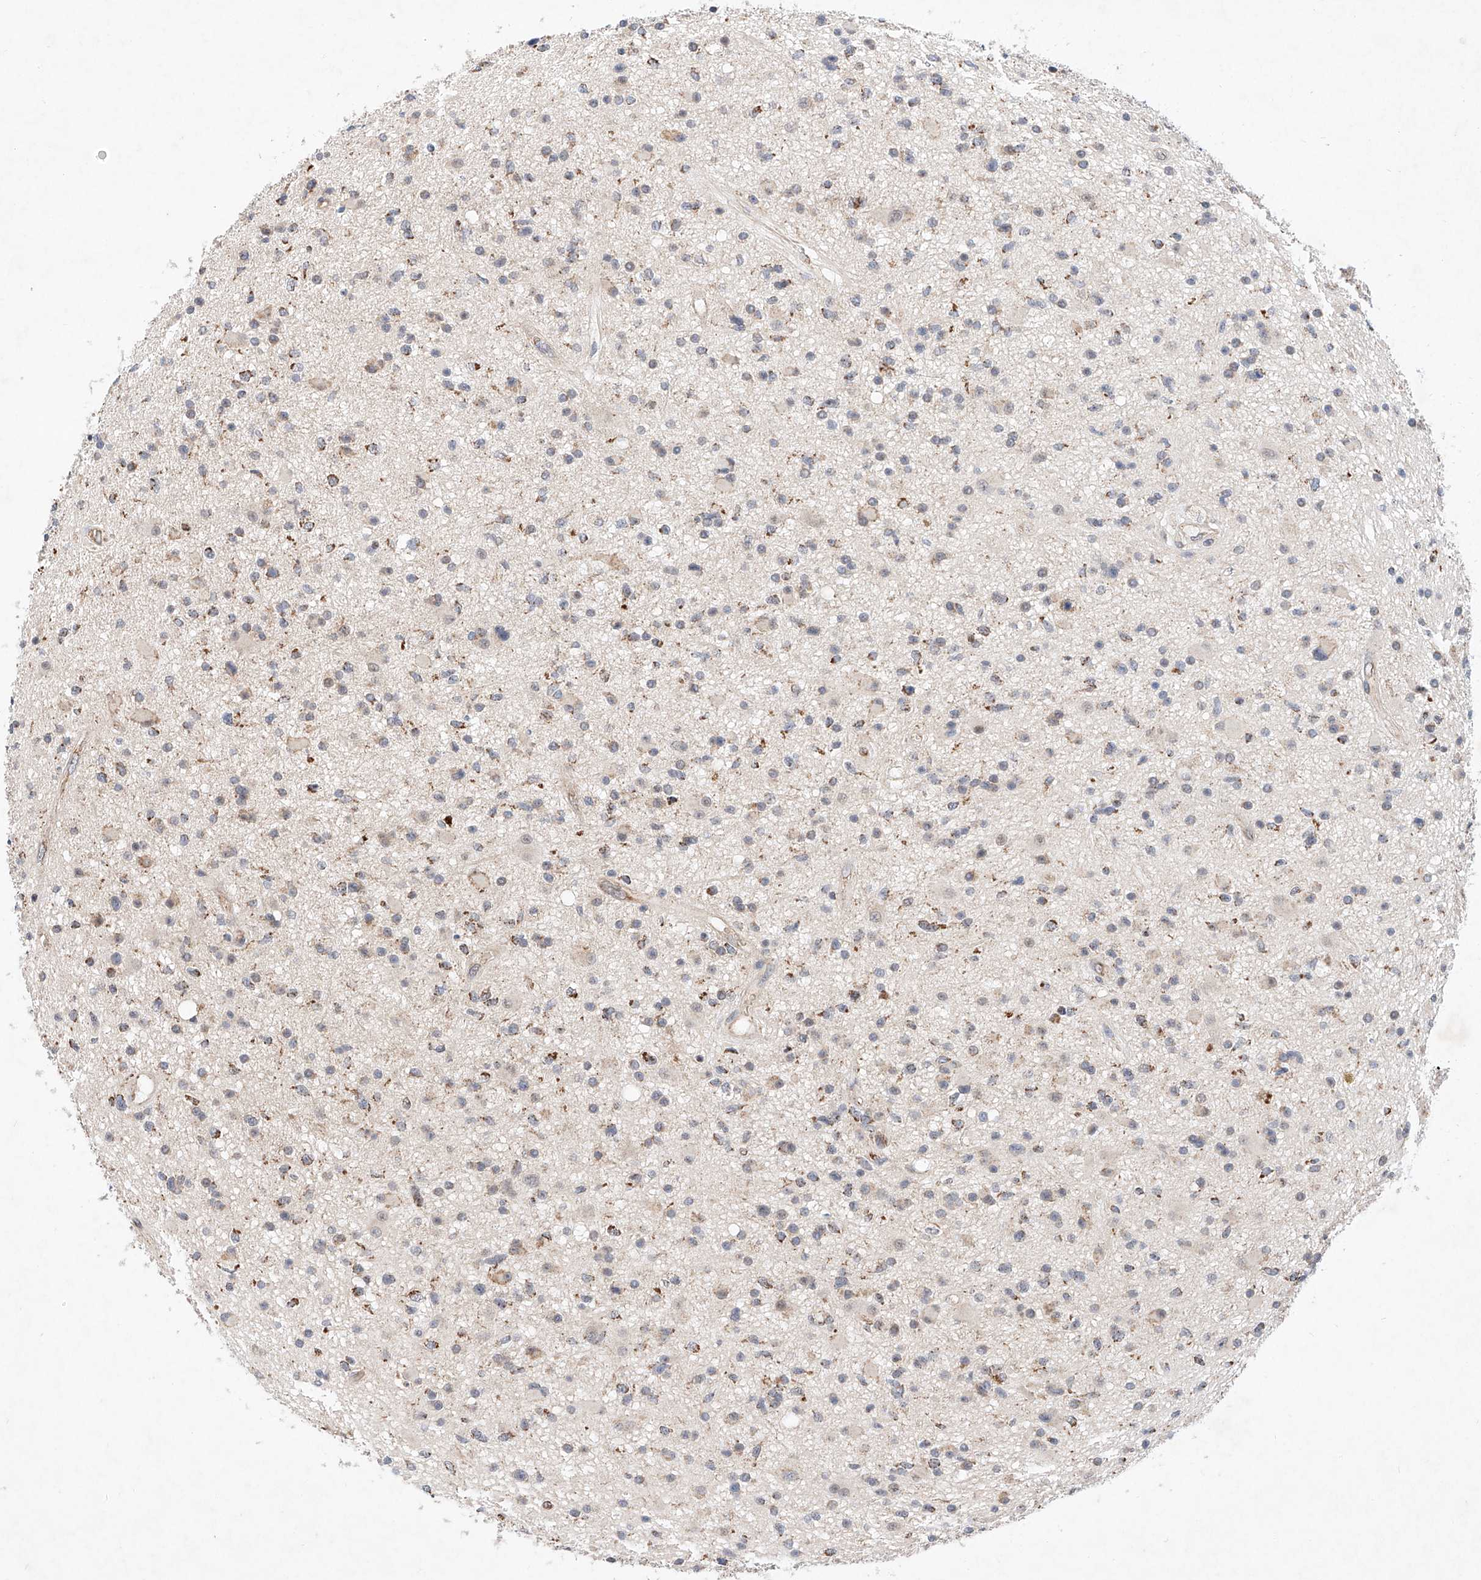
{"staining": {"intensity": "weak", "quantity": "<25%", "location": "cytoplasmic/membranous"}, "tissue": "glioma", "cell_type": "Tumor cells", "image_type": "cancer", "snomed": [{"axis": "morphology", "description": "Glioma, malignant, High grade"}, {"axis": "topography", "description": "Brain"}], "caption": "Immunohistochemistry (IHC) histopathology image of neoplastic tissue: human glioma stained with DAB (3,3'-diaminobenzidine) shows no significant protein expression in tumor cells.", "gene": "FASTK", "patient": {"sex": "male", "age": 33}}